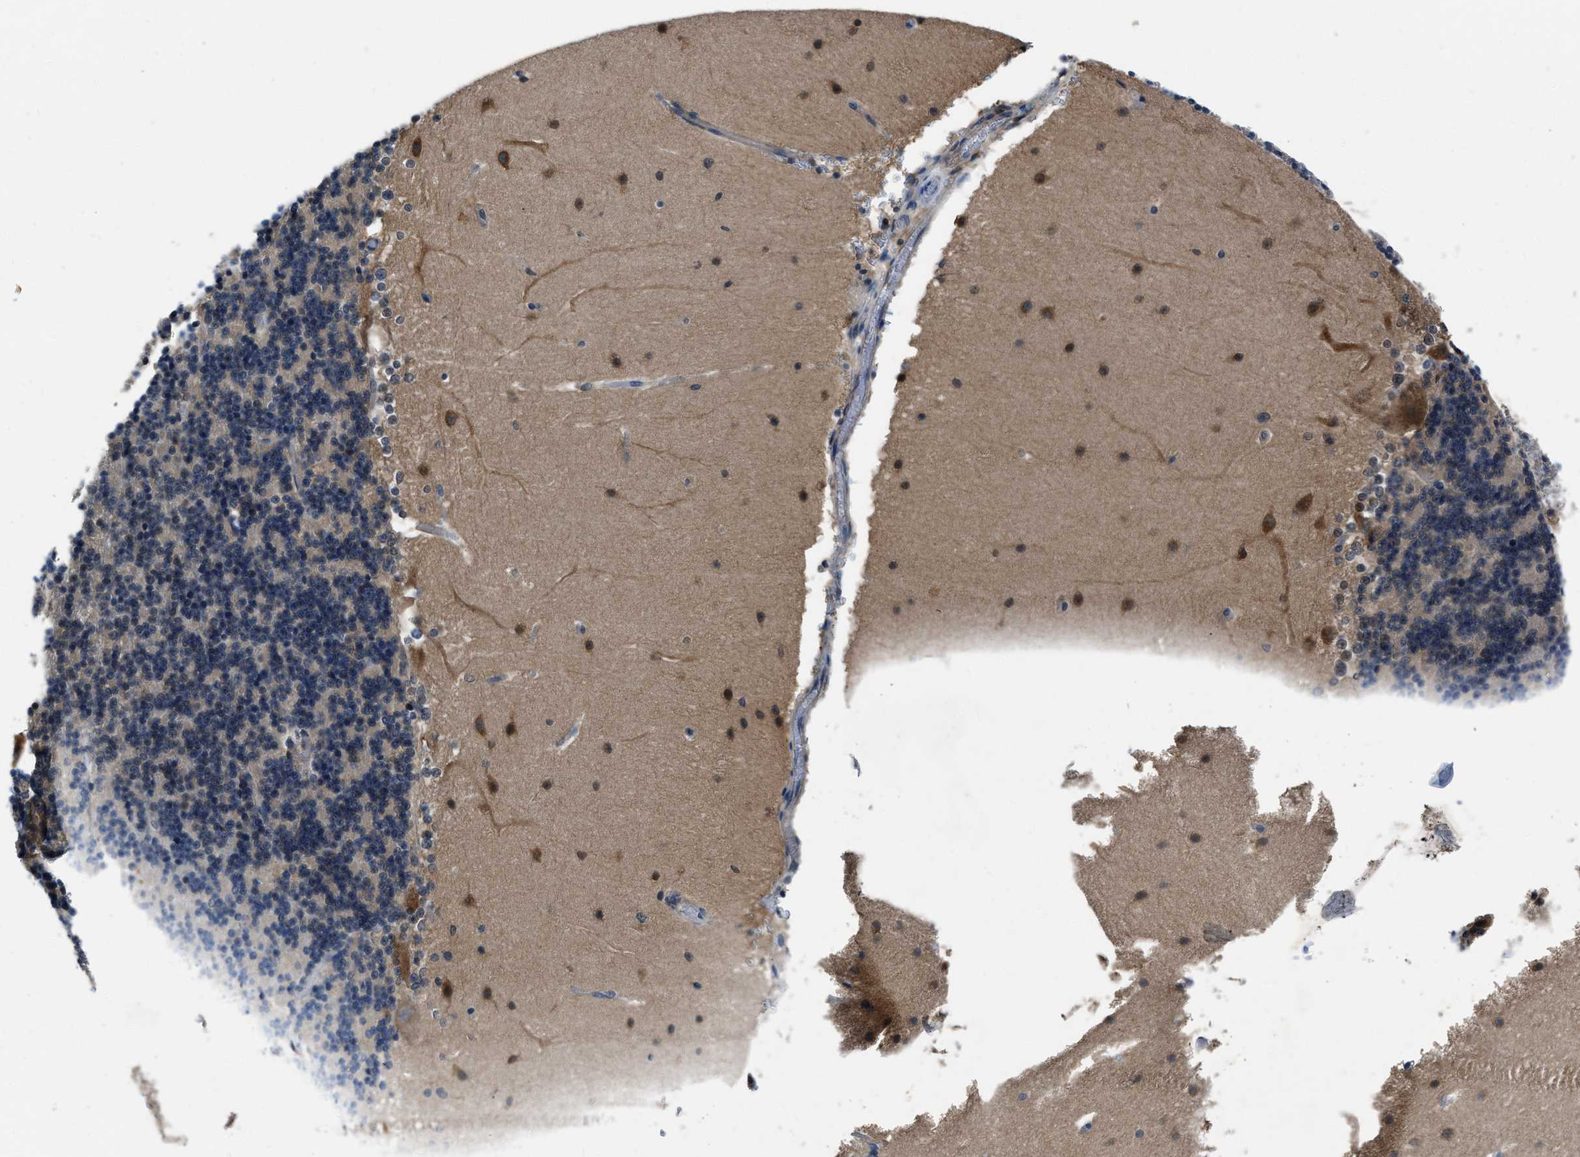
{"staining": {"intensity": "negative", "quantity": "none", "location": "none"}, "tissue": "cerebellum", "cell_type": "Cells in granular layer", "image_type": "normal", "snomed": [{"axis": "morphology", "description": "Normal tissue, NOS"}, {"axis": "topography", "description": "Cerebellum"}], "caption": "Immunohistochemical staining of normal human cerebellum displays no significant staining in cells in granular layer.", "gene": "YARS1", "patient": {"sex": "female", "age": 19}}